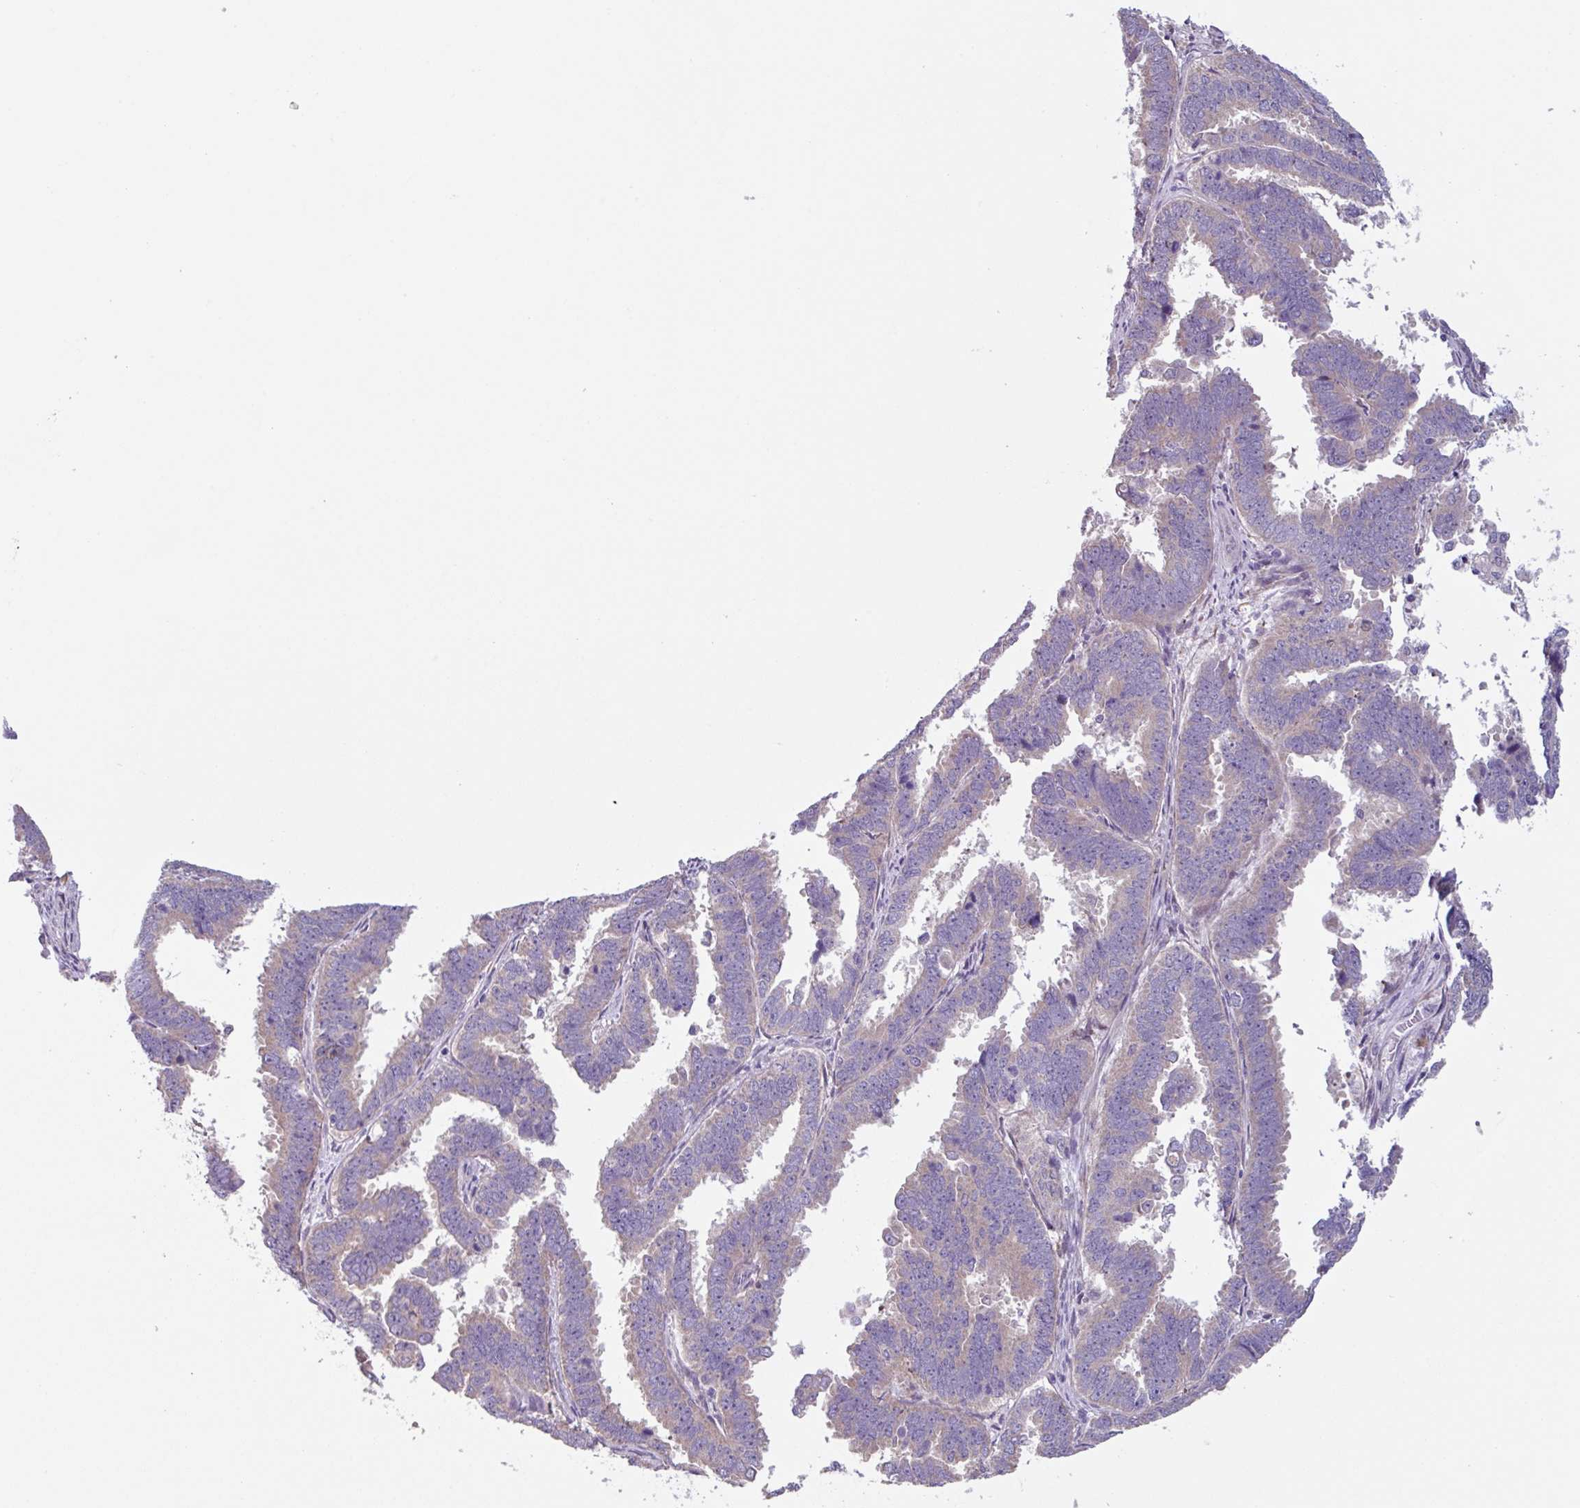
{"staining": {"intensity": "negative", "quantity": "none", "location": "none"}, "tissue": "endometrial cancer", "cell_type": "Tumor cells", "image_type": "cancer", "snomed": [{"axis": "morphology", "description": "Adenocarcinoma, NOS"}, {"axis": "topography", "description": "Endometrium"}], "caption": "Image shows no protein expression in tumor cells of adenocarcinoma (endometrial) tissue.", "gene": "C20orf27", "patient": {"sex": "female", "age": 75}}